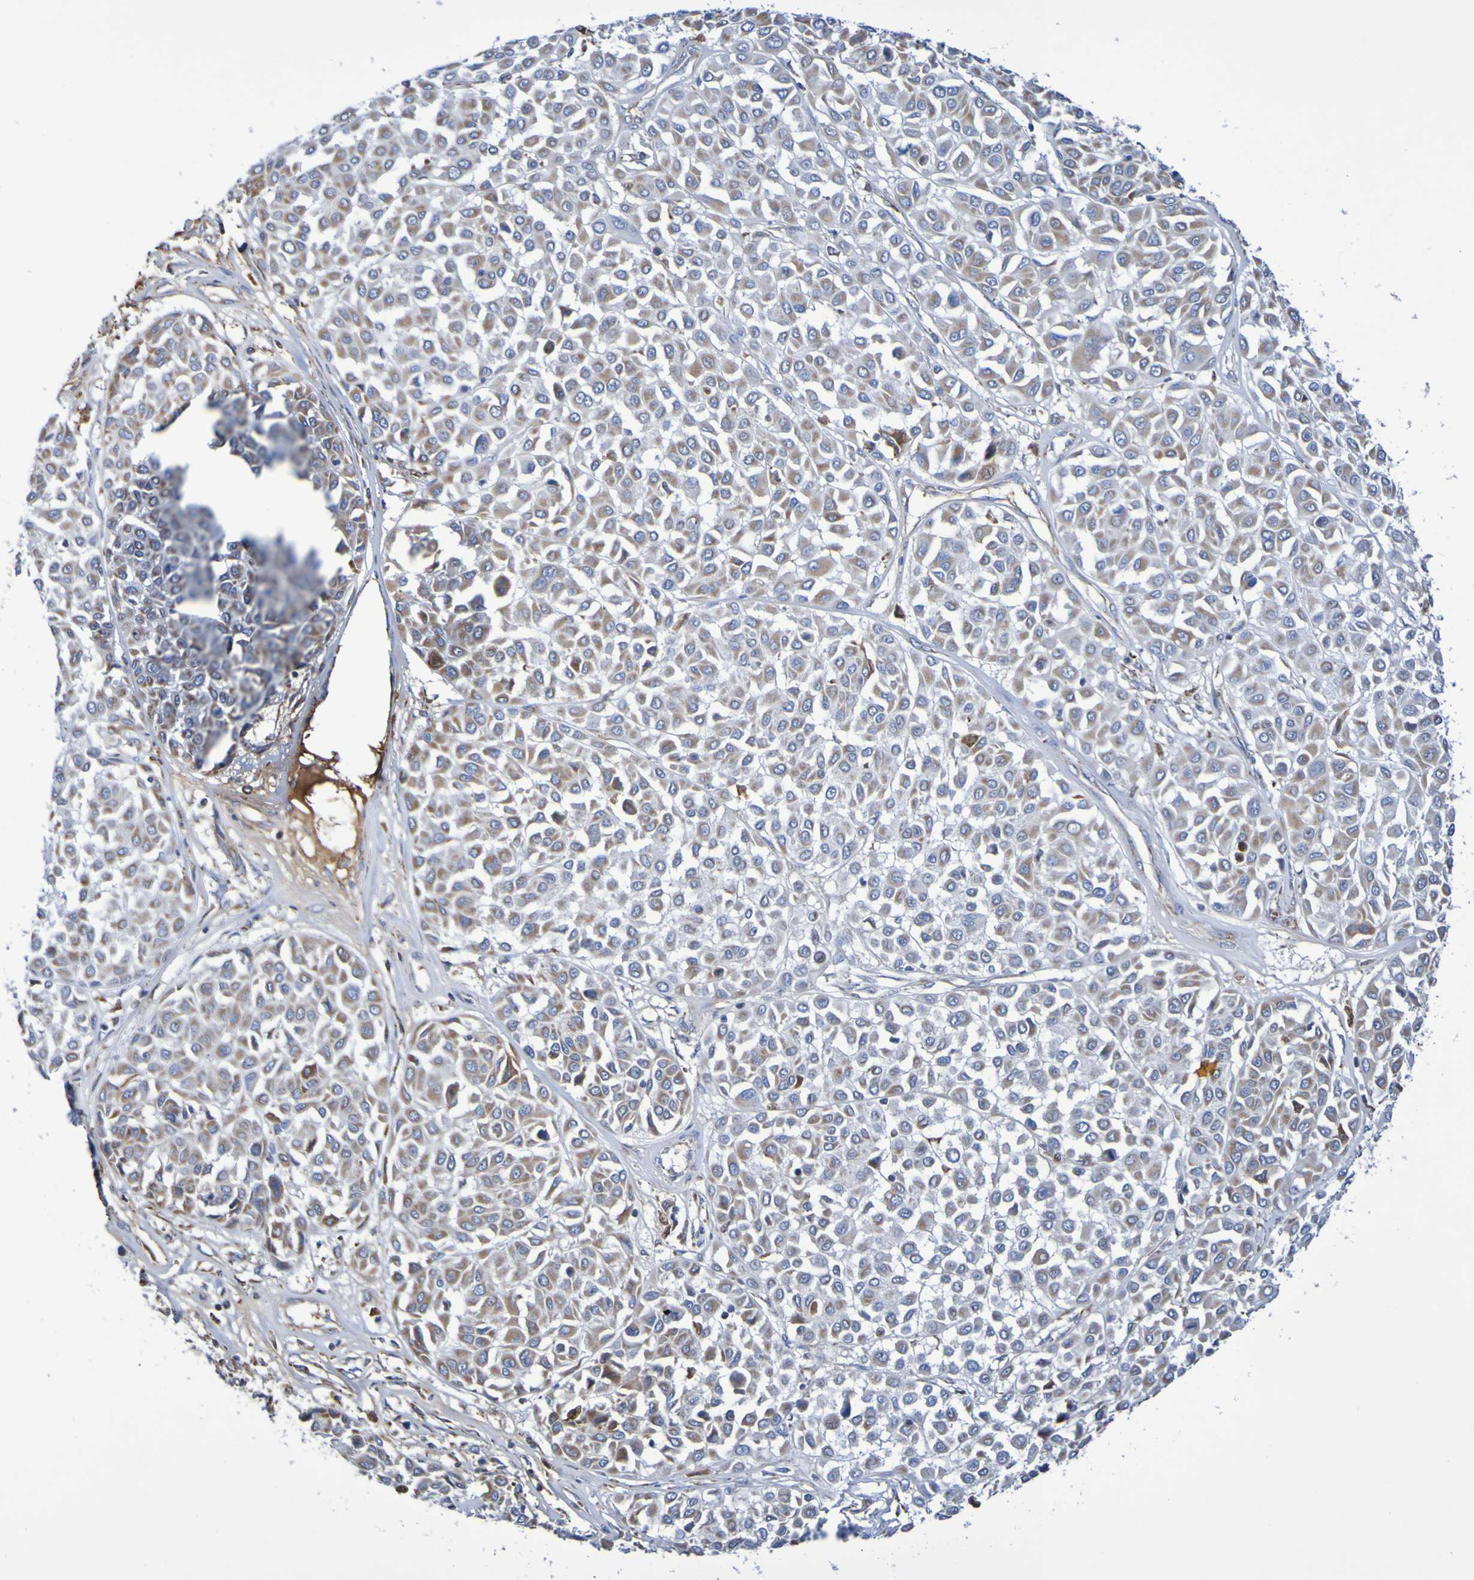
{"staining": {"intensity": "weak", "quantity": ">75%", "location": "cytoplasmic/membranous"}, "tissue": "melanoma", "cell_type": "Tumor cells", "image_type": "cancer", "snomed": [{"axis": "morphology", "description": "Malignant melanoma, Metastatic site"}, {"axis": "topography", "description": "Soft tissue"}], "caption": "An immunohistochemistry histopathology image of tumor tissue is shown. Protein staining in brown highlights weak cytoplasmic/membranous positivity in malignant melanoma (metastatic site) within tumor cells. (IHC, brightfield microscopy, high magnification).", "gene": "CNTN2", "patient": {"sex": "male", "age": 41}}